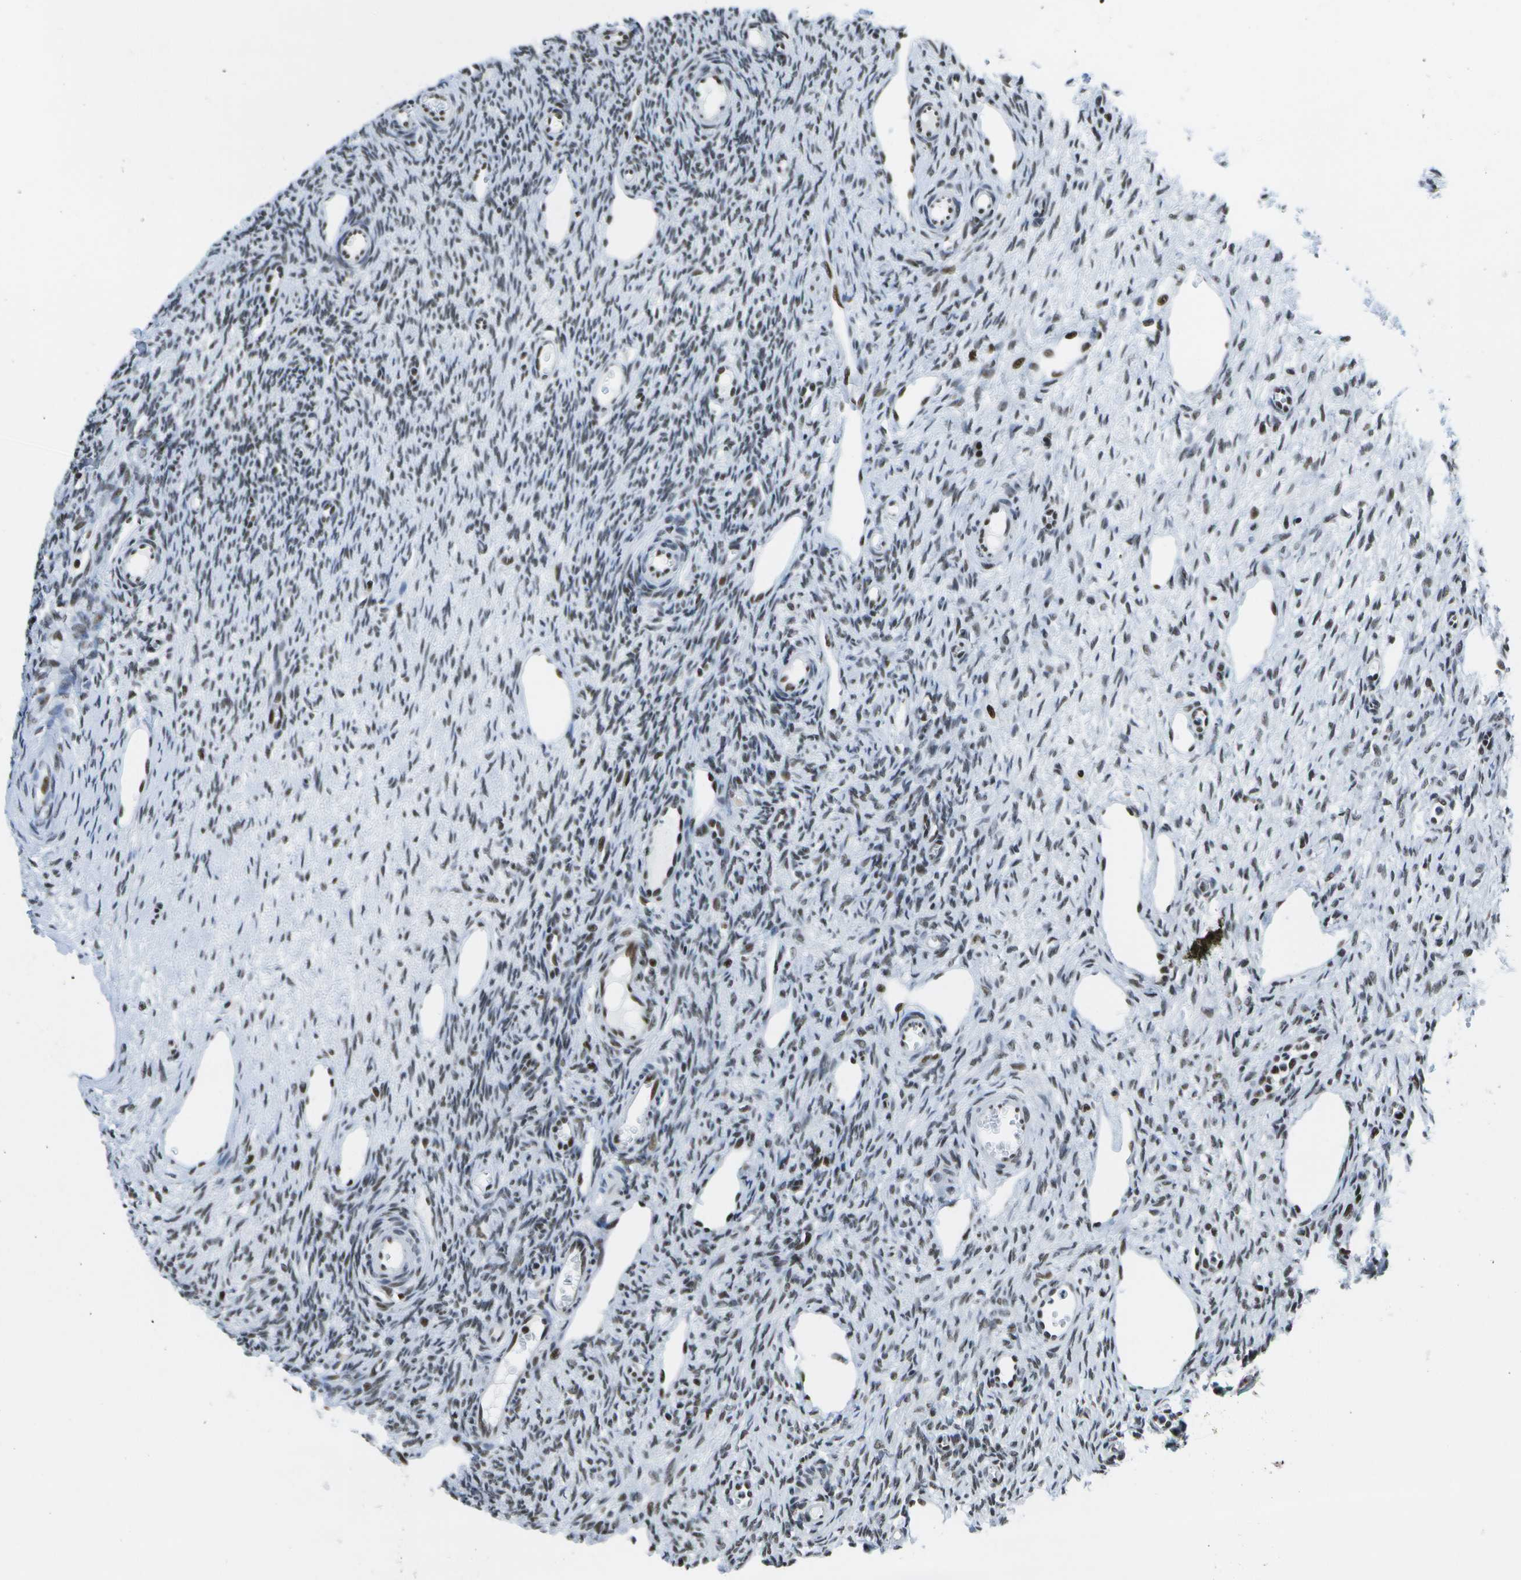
{"staining": {"intensity": "moderate", "quantity": ">75%", "location": "nuclear"}, "tissue": "ovary", "cell_type": "Follicle cells", "image_type": "normal", "snomed": [{"axis": "morphology", "description": "Normal tissue, NOS"}, {"axis": "topography", "description": "Ovary"}], "caption": "Immunohistochemical staining of unremarkable human ovary exhibits moderate nuclear protein positivity in approximately >75% of follicle cells.", "gene": "NSRP1", "patient": {"sex": "female", "age": 33}}